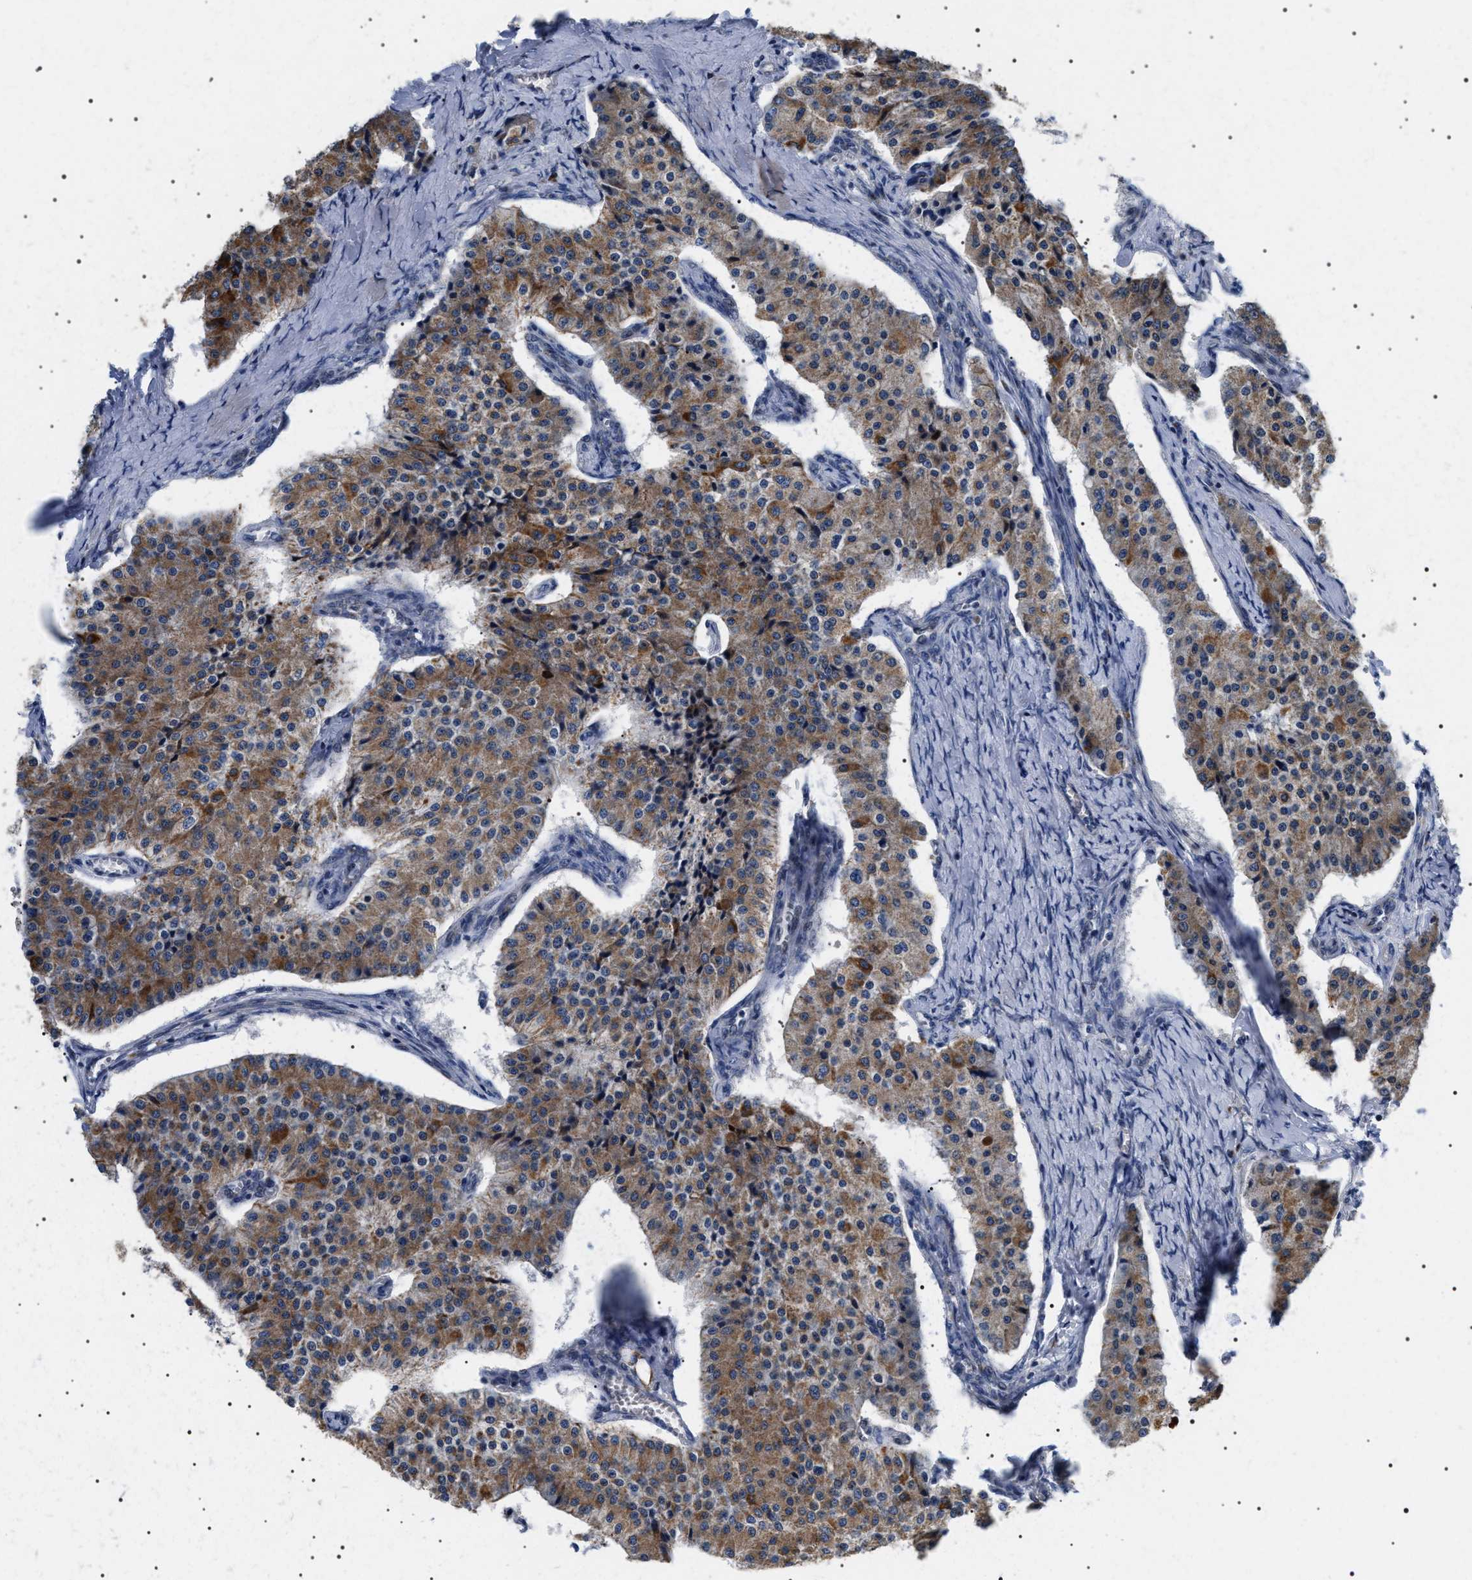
{"staining": {"intensity": "moderate", "quantity": ">75%", "location": "cytoplasmic/membranous"}, "tissue": "carcinoid", "cell_type": "Tumor cells", "image_type": "cancer", "snomed": [{"axis": "morphology", "description": "Carcinoid, malignant, NOS"}, {"axis": "topography", "description": "Colon"}], "caption": "IHC histopathology image of human carcinoid stained for a protein (brown), which reveals medium levels of moderate cytoplasmic/membranous expression in approximately >75% of tumor cells.", "gene": "TMEM222", "patient": {"sex": "female", "age": 52}}